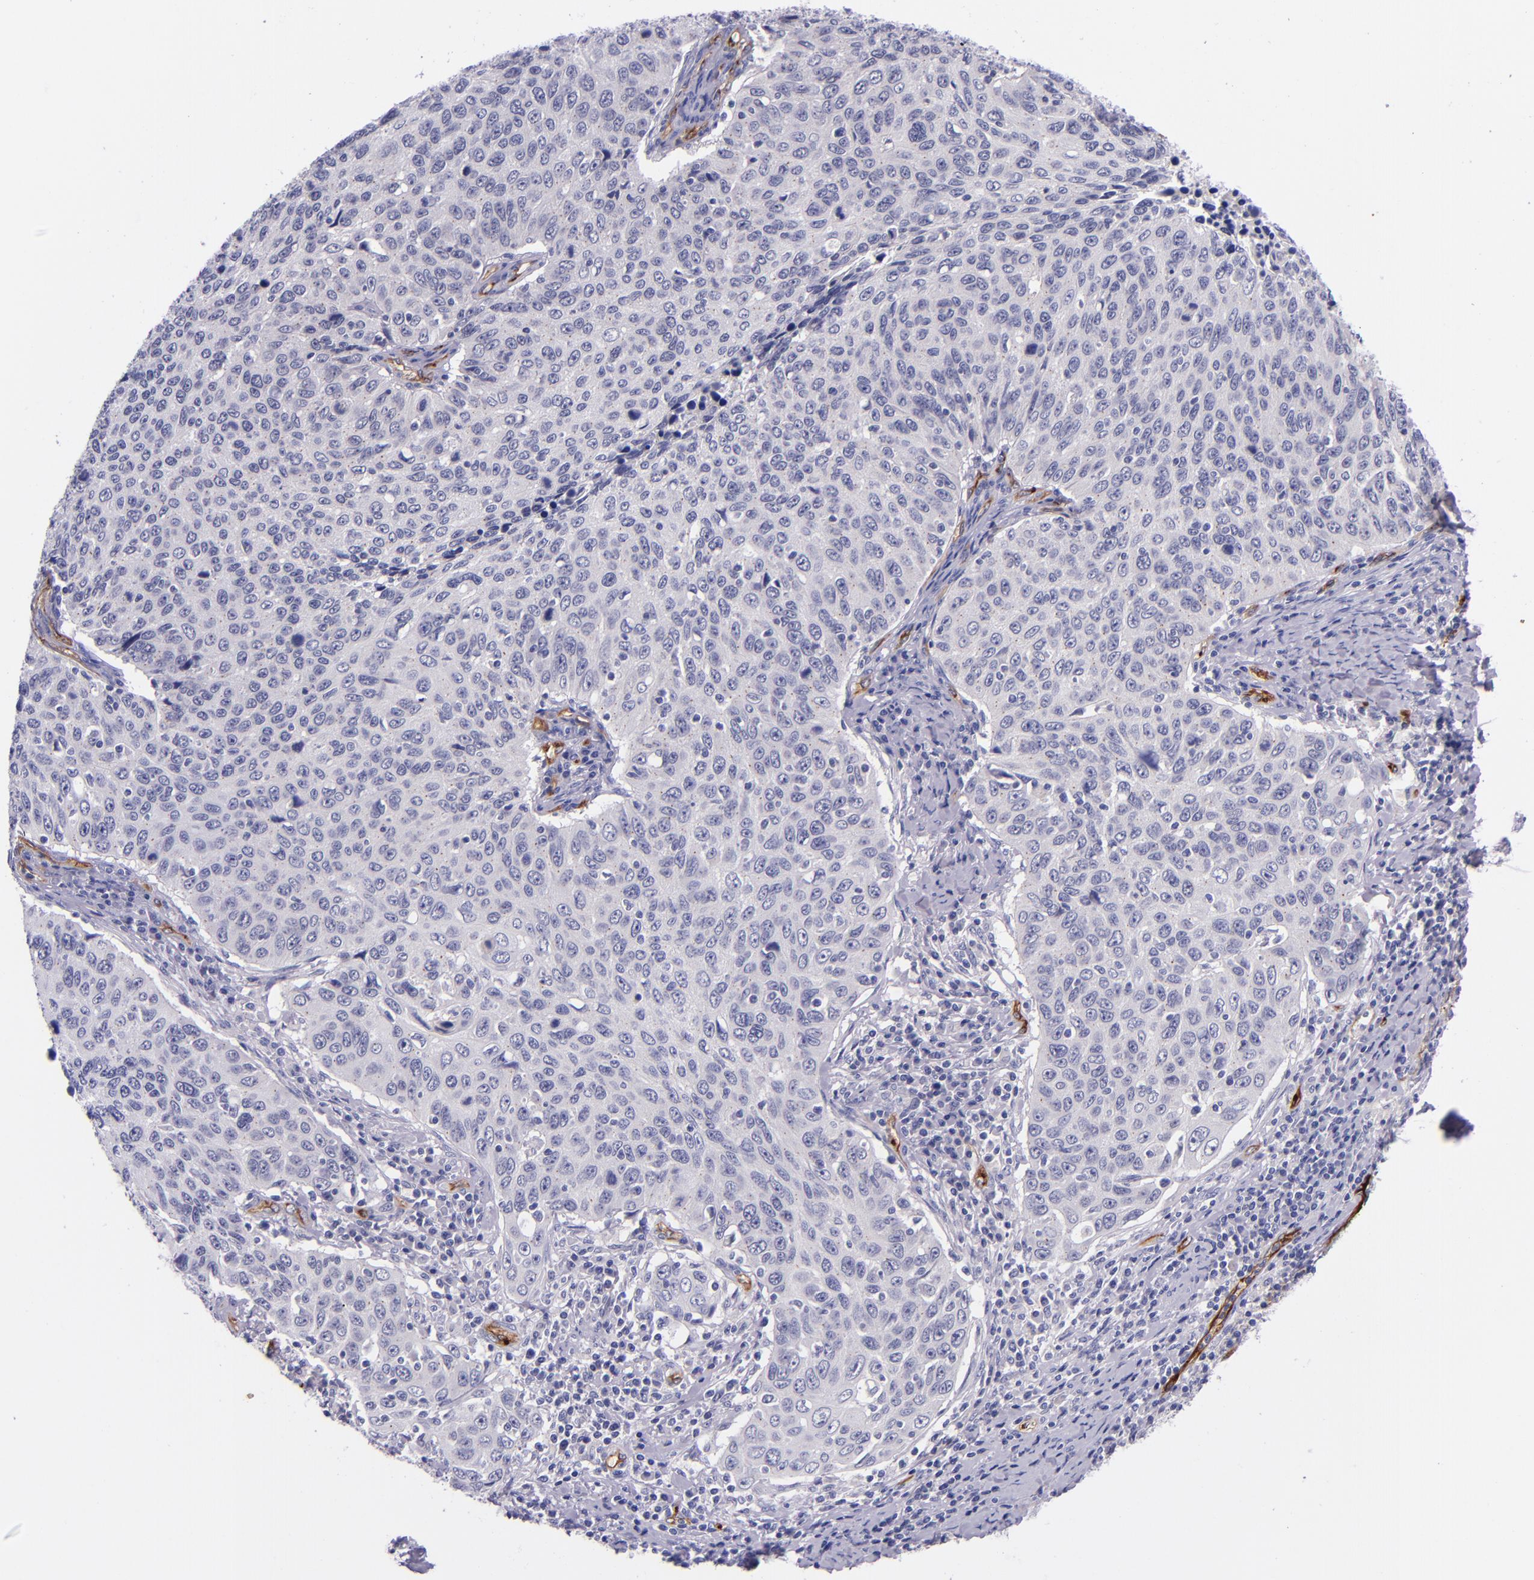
{"staining": {"intensity": "negative", "quantity": "none", "location": "none"}, "tissue": "cervical cancer", "cell_type": "Tumor cells", "image_type": "cancer", "snomed": [{"axis": "morphology", "description": "Squamous cell carcinoma, NOS"}, {"axis": "topography", "description": "Cervix"}], "caption": "DAB immunohistochemical staining of human cervical cancer (squamous cell carcinoma) reveals no significant staining in tumor cells. (Immunohistochemistry (ihc), brightfield microscopy, high magnification).", "gene": "NOS3", "patient": {"sex": "female", "age": 53}}